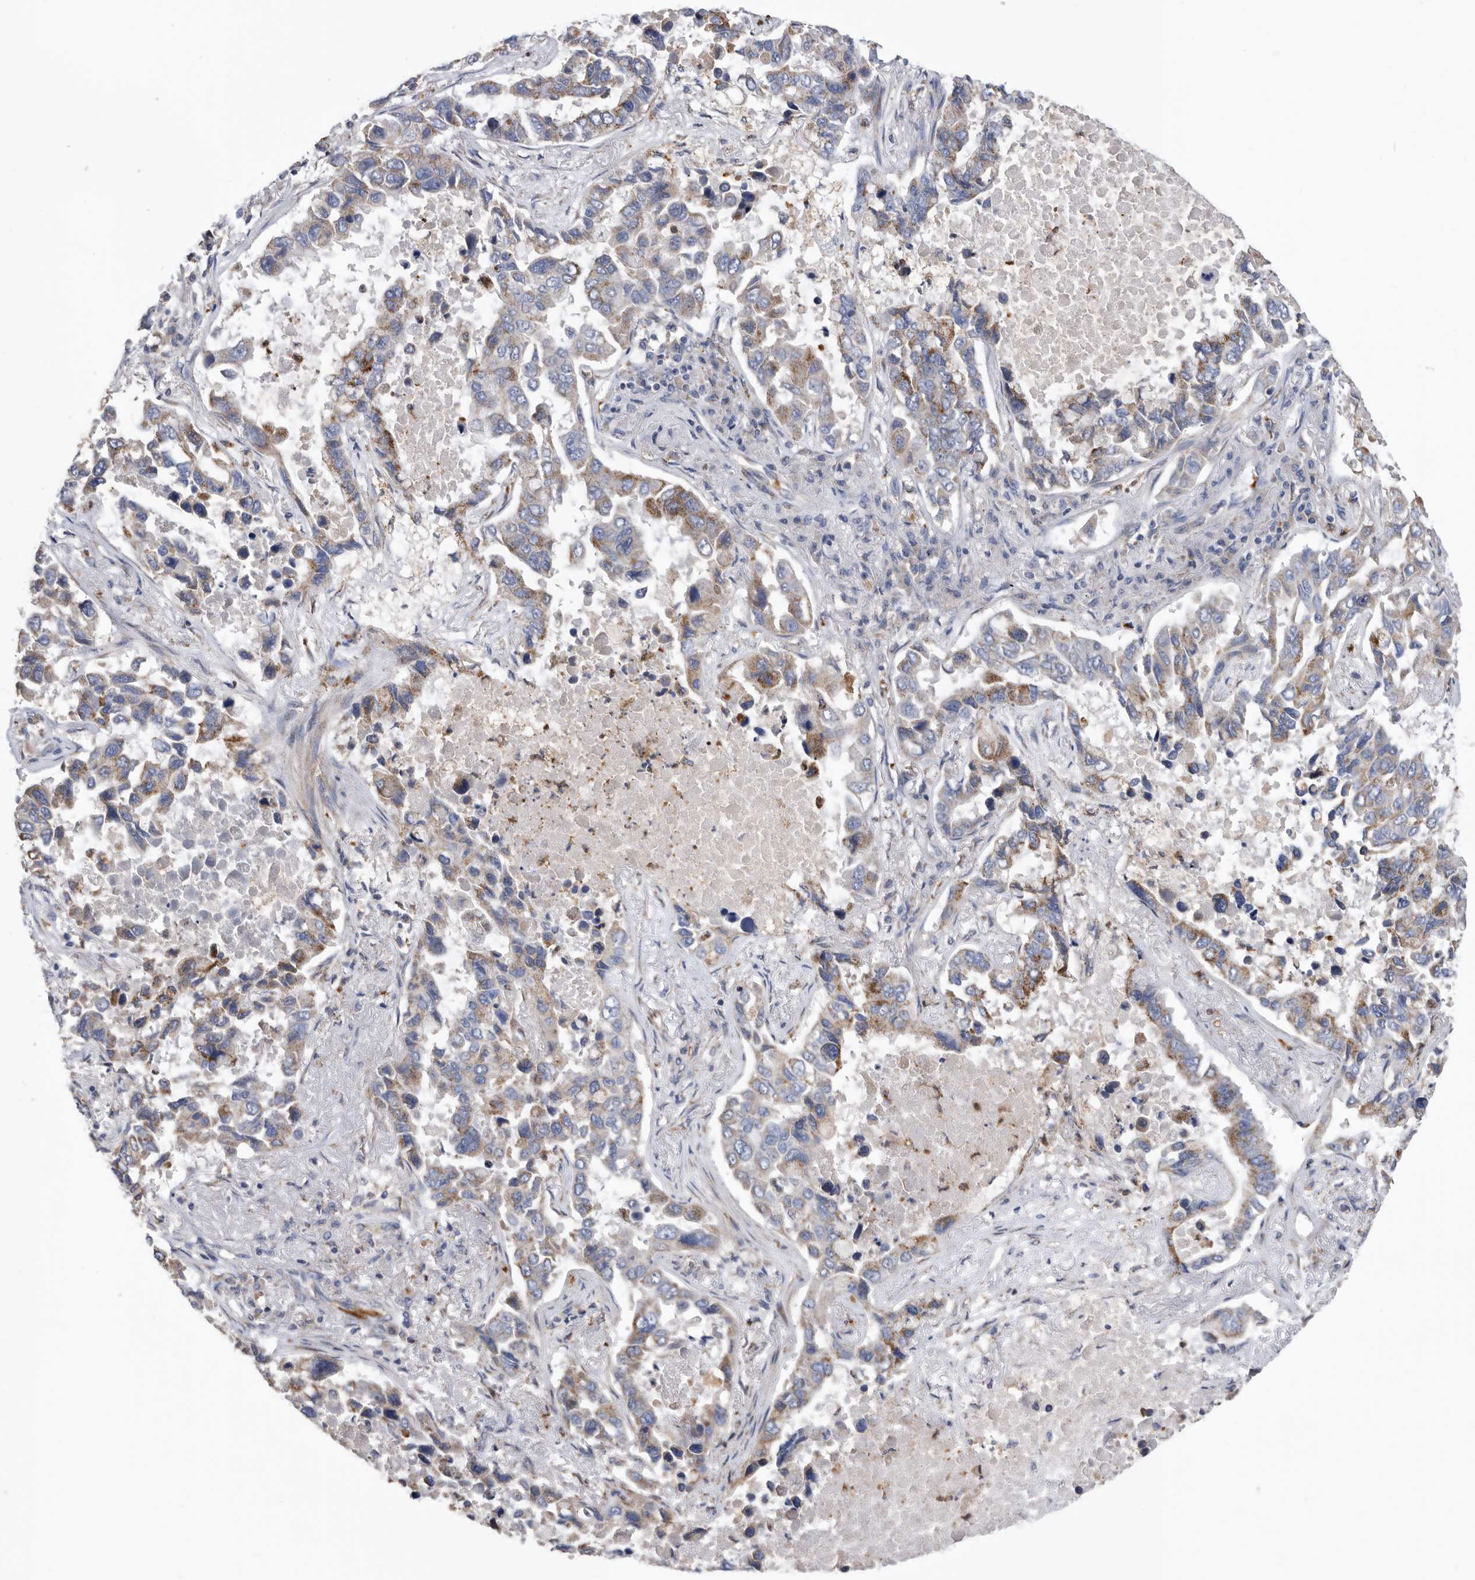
{"staining": {"intensity": "weak", "quantity": "25%-75%", "location": "cytoplasmic/membranous"}, "tissue": "lung cancer", "cell_type": "Tumor cells", "image_type": "cancer", "snomed": [{"axis": "morphology", "description": "Adenocarcinoma, NOS"}, {"axis": "topography", "description": "Lung"}], "caption": "Human lung cancer (adenocarcinoma) stained for a protein (brown) demonstrates weak cytoplasmic/membranous positive expression in approximately 25%-75% of tumor cells.", "gene": "CRISPLD2", "patient": {"sex": "male", "age": 64}}